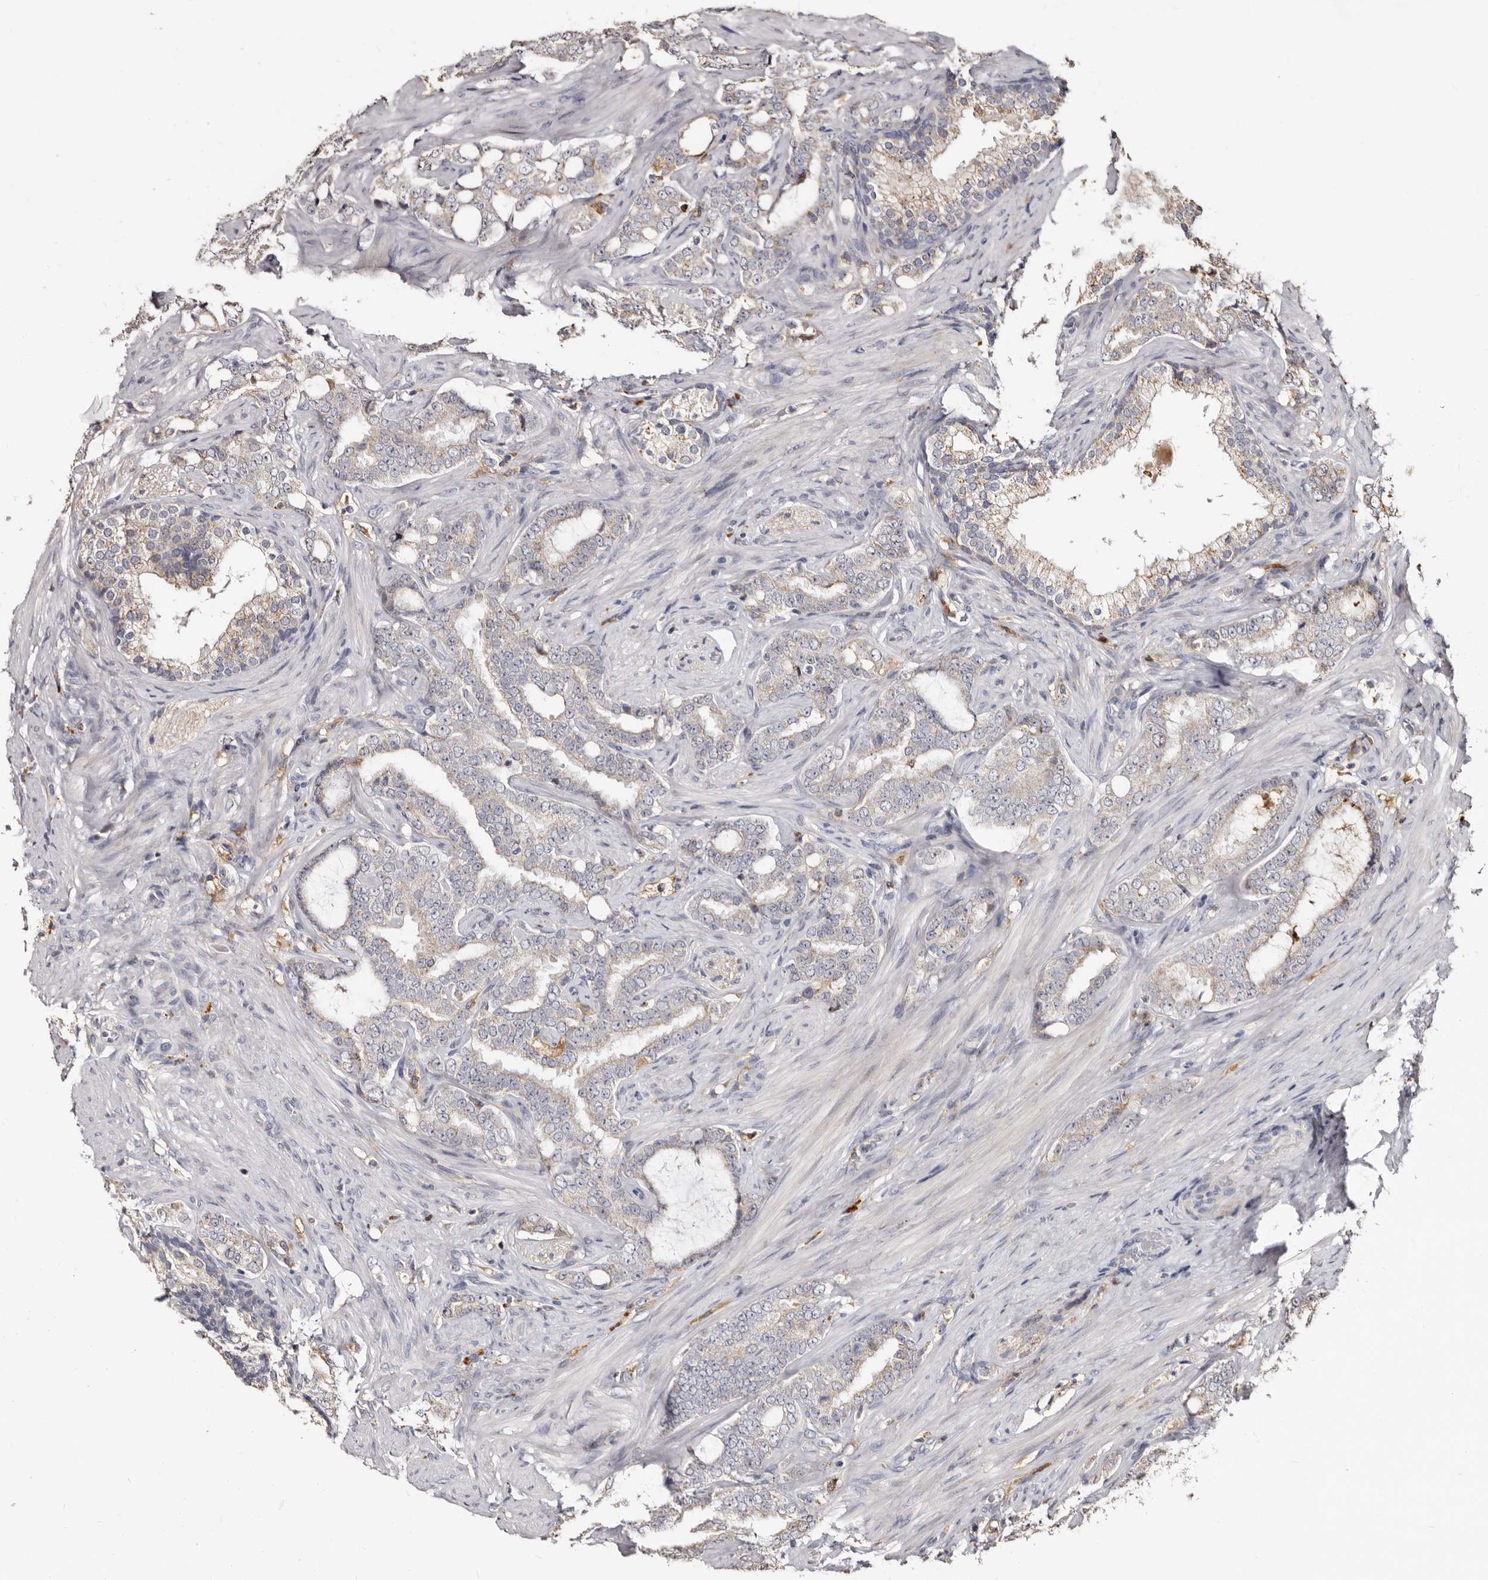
{"staining": {"intensity": "weak", "quantity": "<25%", "location": "cytoplasmic/membranous"}, "tissue": "prostate cancer", "cell_type": "Tumor cells", "image_type": "cancer", "snomed": [{"axis": "morphology", "description": "Adenocarcinoma, High grade"}, {"axis": "topography", "description": "Prostate"}], "caption": "Immunohistochemical staining of prostate high-grade adenocarcinoma shows no significant expression in tumor cells. (Immunohistochemistry (ihc), brightfield microscopy, high magnification).", "gene": "PTAFR", "patient": {"sex": "male", "age": 64}}